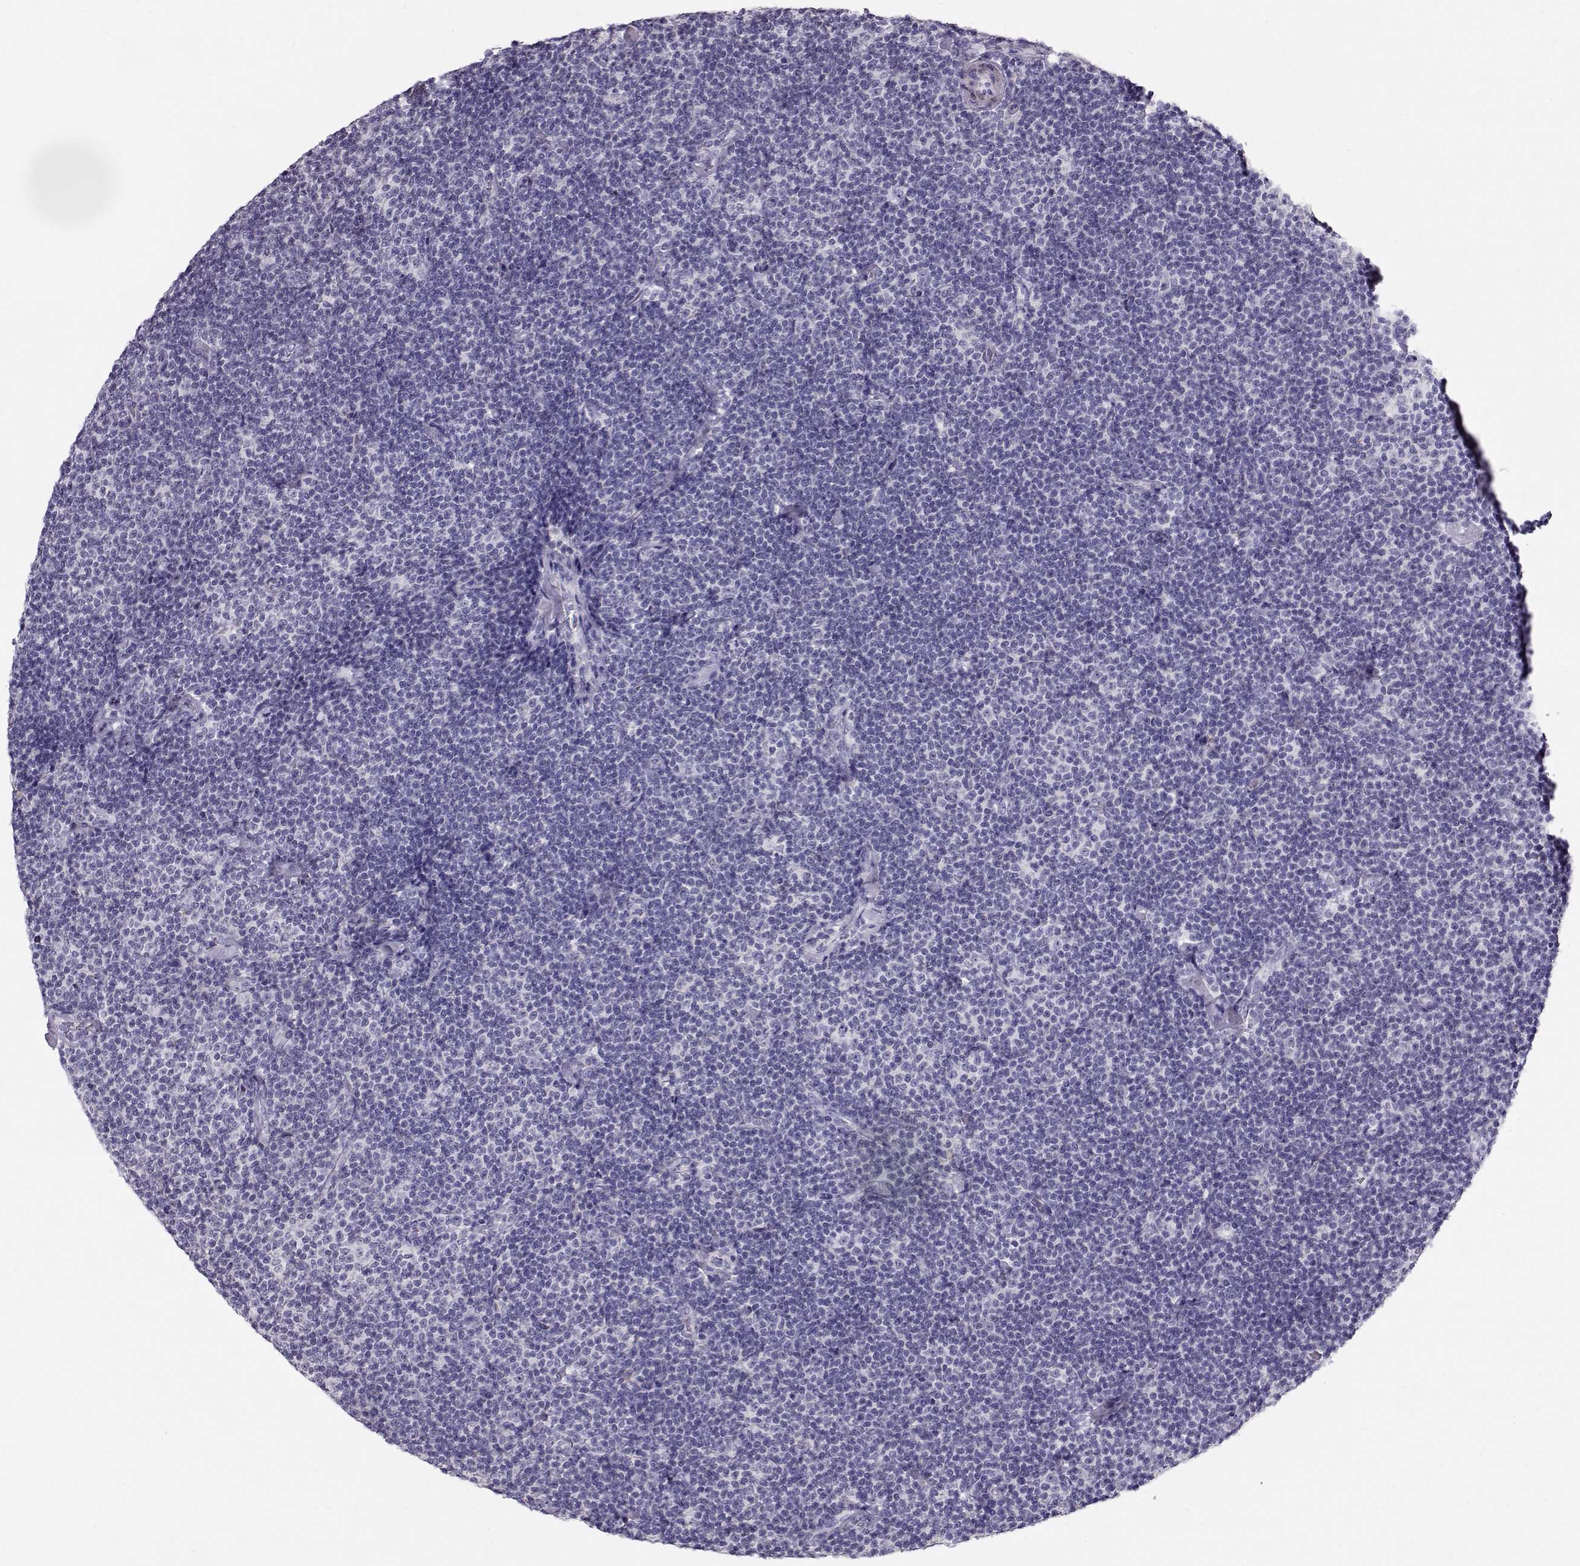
{"staining": {"intensity": "negative", "quantity": "none", "location": "none"}, "tissue": "lymphoma", "cell_type": "Tumor cells", "image_type": "cancer", "snomed": [{"axis": "morphology", "description": "Malignant lymphoma, non-Hodgkin's type, Low grade"}, {"axis": "topography", "description": "Lymph node"}], "caption": "This is an IHC image of human low-grade malignant lymphoma, non-Hodgkin's type. There is no positivity in tumor cells.", "gene": "RBM44", "patient": {"sex": "male", "age": 81}}